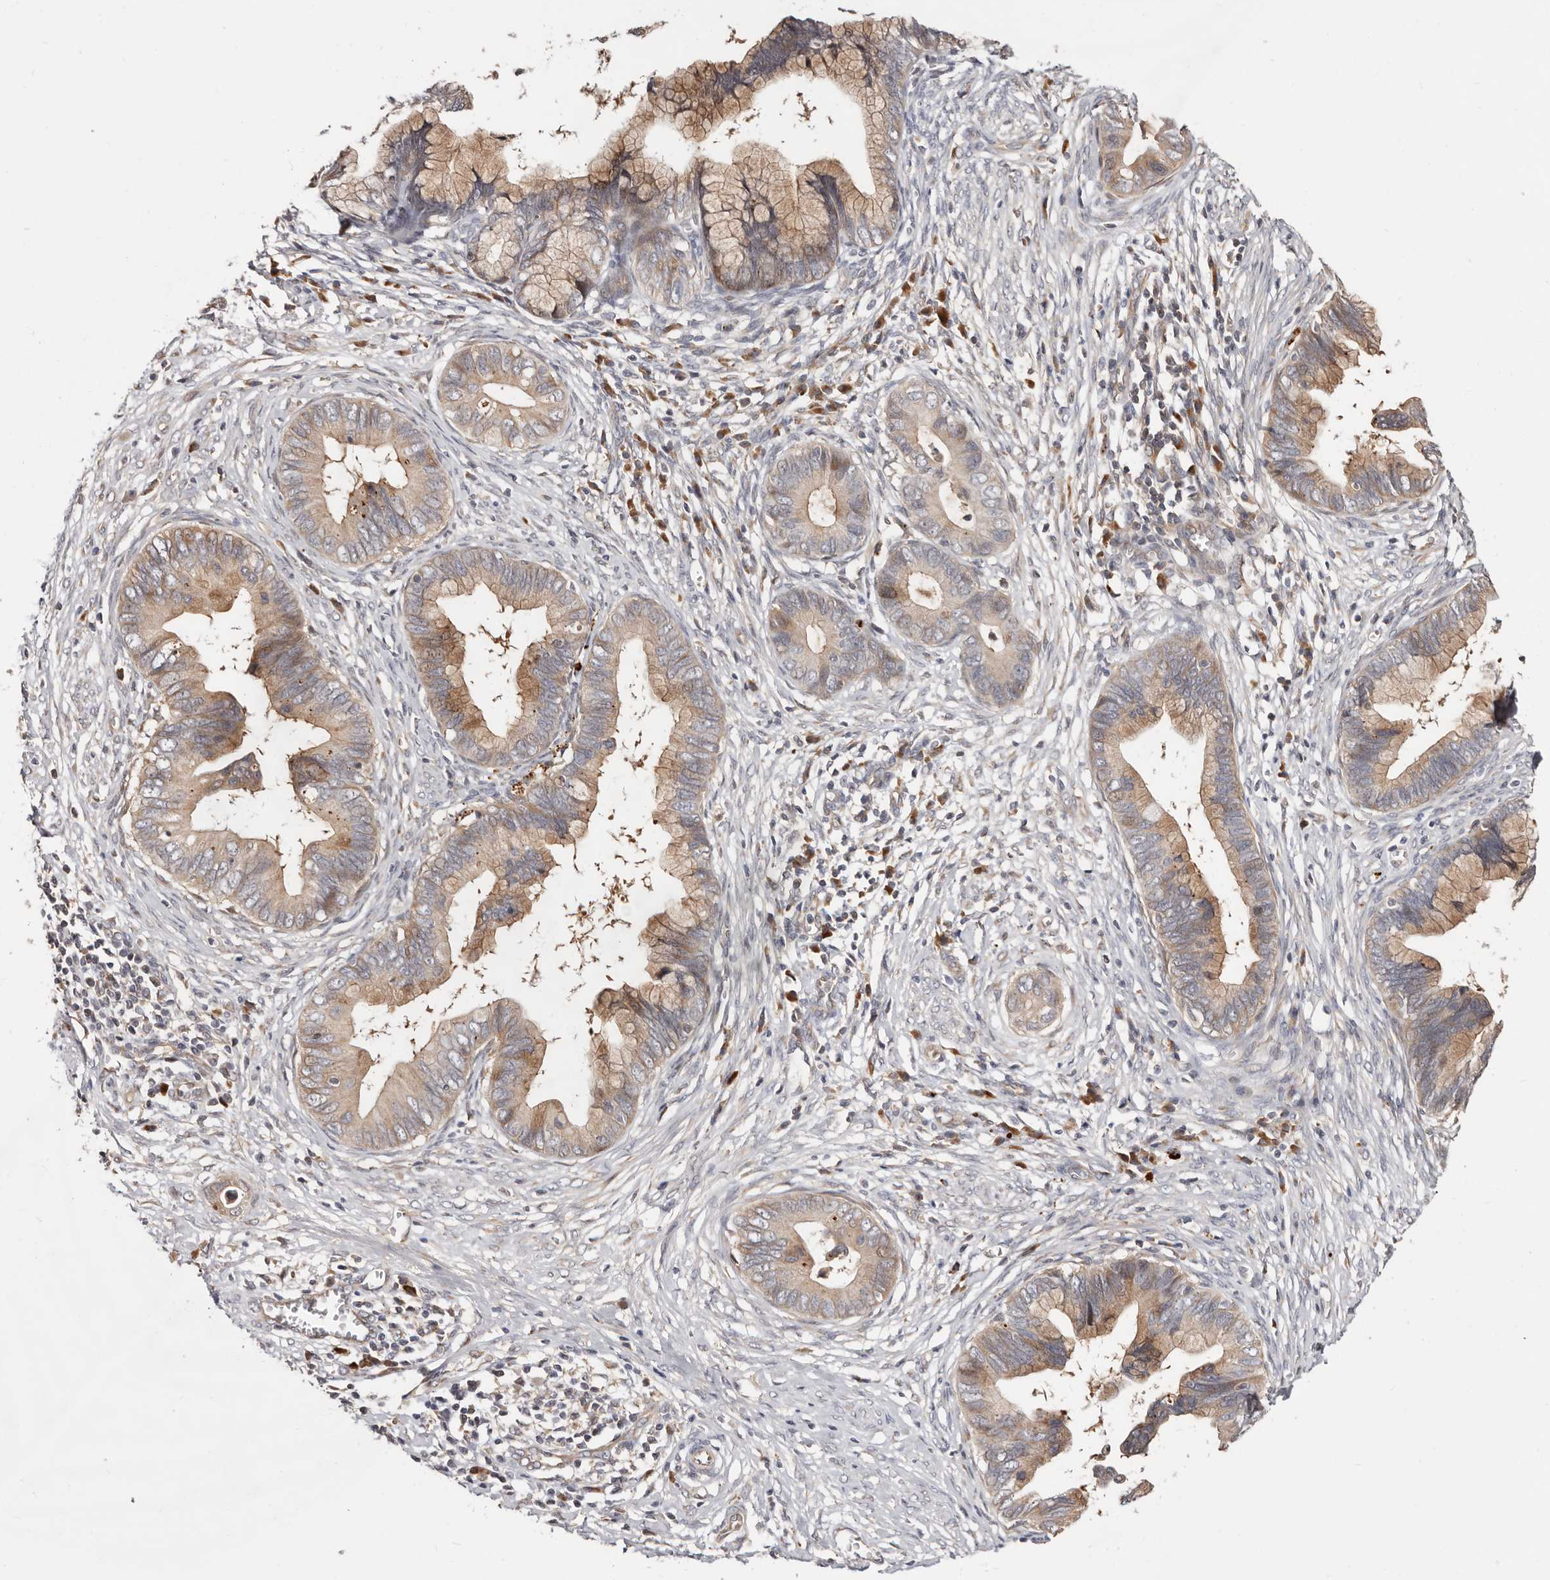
{"staining": {"intensity": "moderate", "quantity": ">75%", "location": "cytoplasmic/membranous"}, "tissue": "cervical cancer", "cell_type": "Tumor cells", "image_type": "cancer", "snomed": [{"axis": "morphology", "description": "Adenocarcinoma, NOS"}, {"axis": "topography", "description": "Cervix"}], "caption": "Protein expression analysis of human cervical cancer reveals moderate cytoplasmic/membranous expression in about >75% of tumor cells.", "gene": "USP33", "patient": {"sex": "female", "age": 44}}